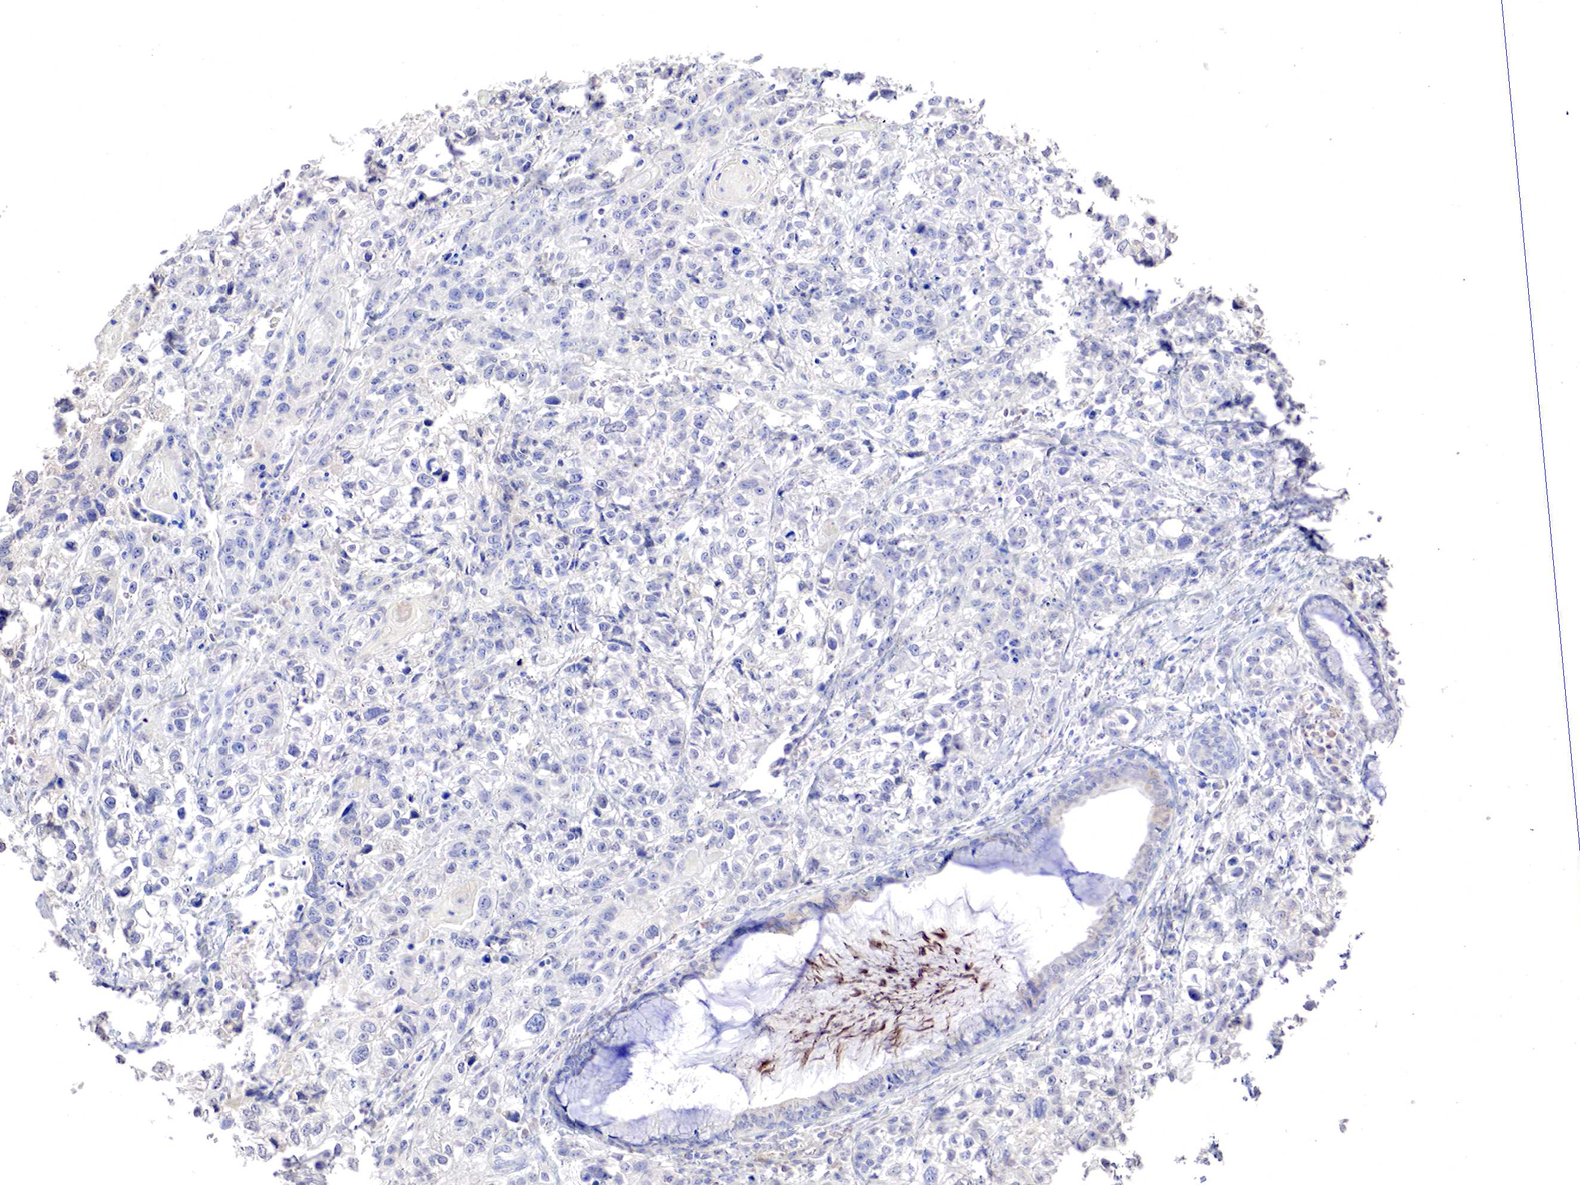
{"staining": {"intensity": "negative", "quantity": "none", "location": "none"}, "tissue": "lung cancer", "cell_type": "Tumor cells", "image_type": "cancer", "snomed": [{"axis": "morphology", "description": "Squamous cell carcinoma, NOS"}, {"axis": "topography", "description": "Lymph node"}, {"axis": "topography", "description": "Lung"}], "caption": "Tumor cells show no significant protein staining in lung cancer (squamous cell carcinoma).", "gene": "GATA1", "patient": {"sex": "male", "age": 74}}